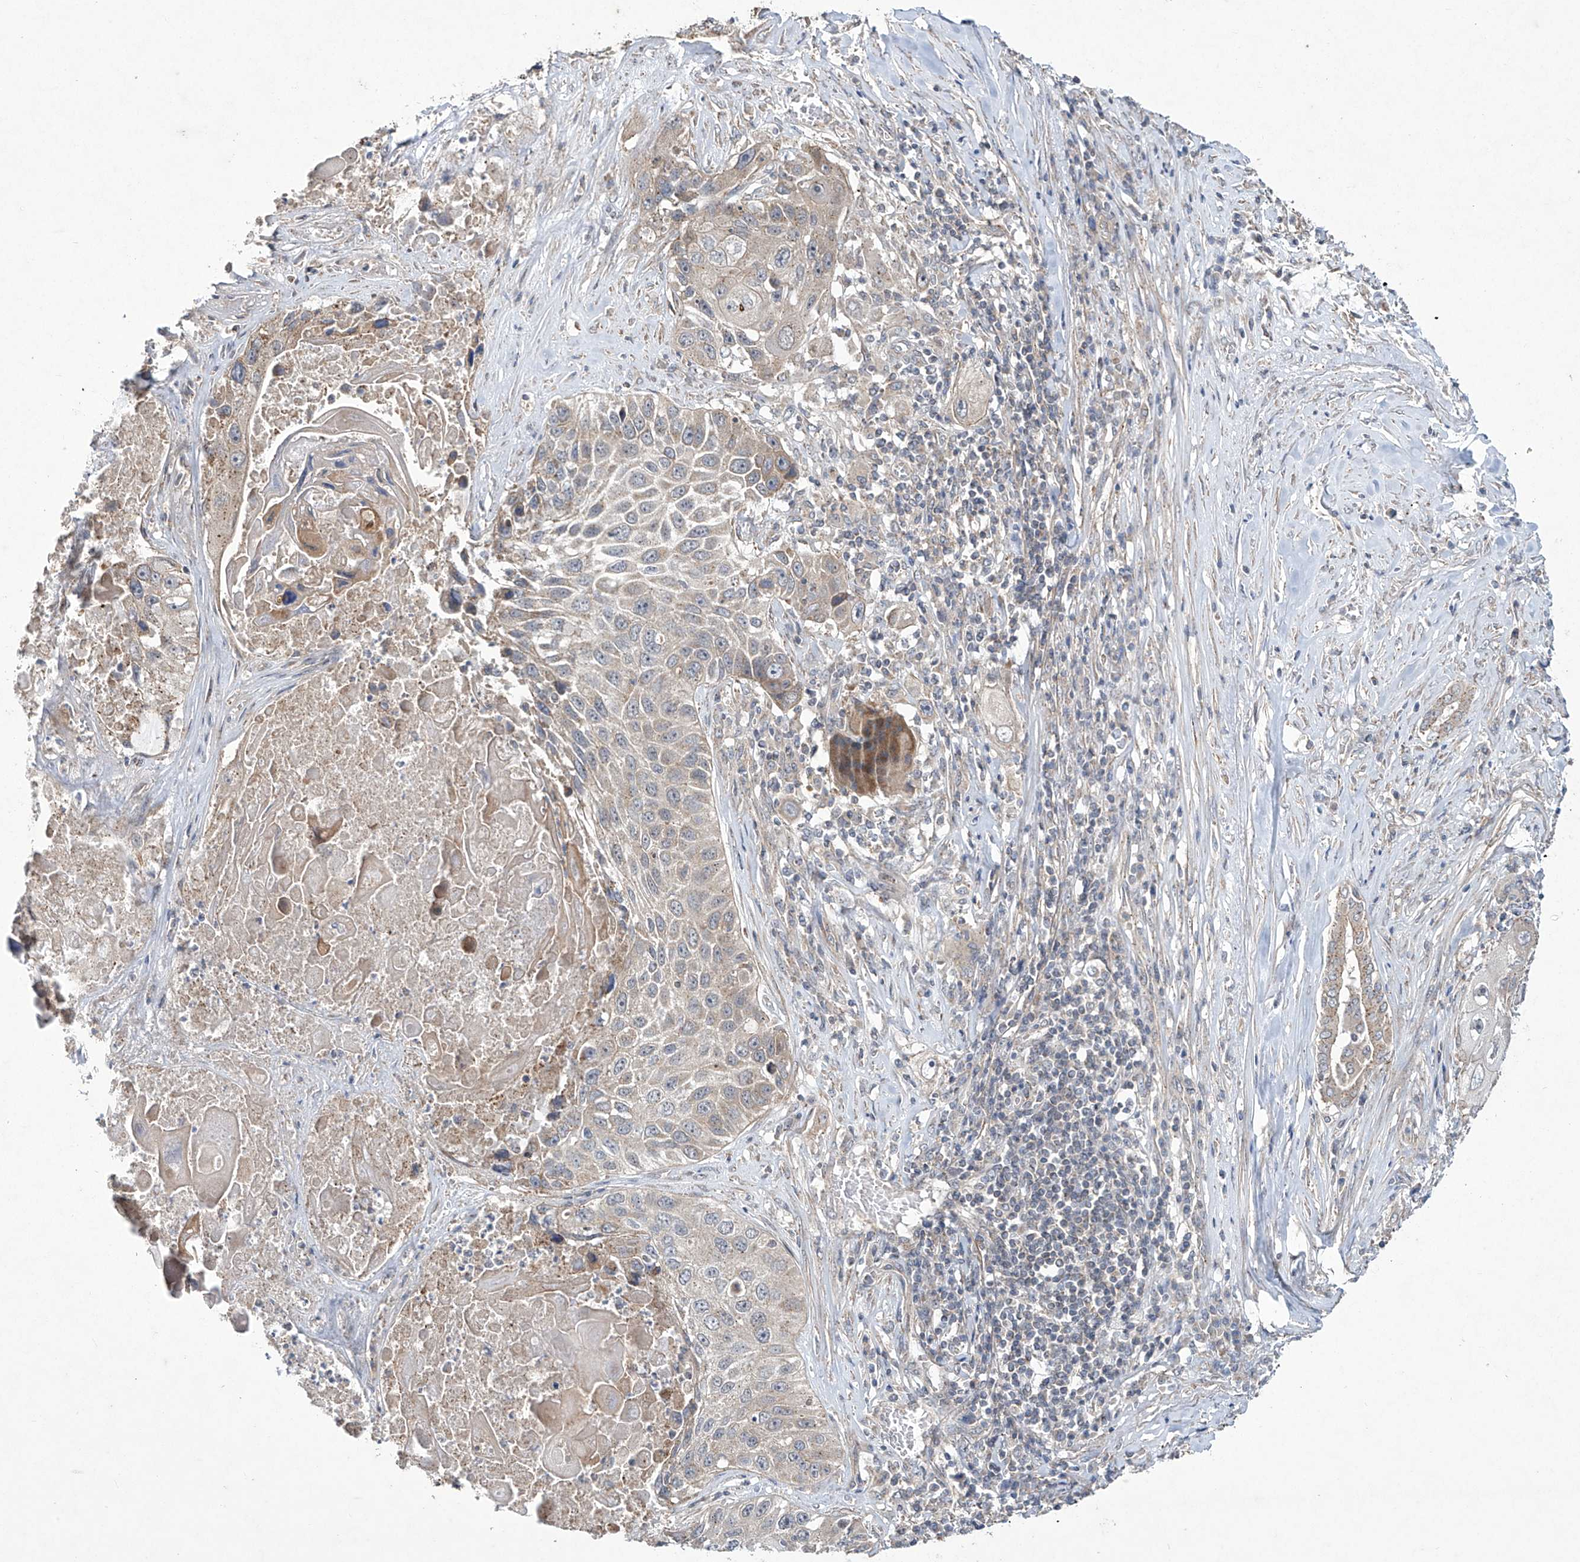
{"staining": {"intensity": "negative", "quantity": "none", "location": "none"}, "tissue": "lung cancer", "cell_type": "Tumor cells", "image_type": "cancer", "snomed": [{"axis": "morphology", "description": "Squamous cell carcinoma, NOS"}, {"axis": "topography", "description": "Lung"}], "caption": "An image of lung cancer stained for a protein exhibits no brown staining in tumor cells.", "gene": "TRIM60", "patient": {"sex": "male", "age": 61}}